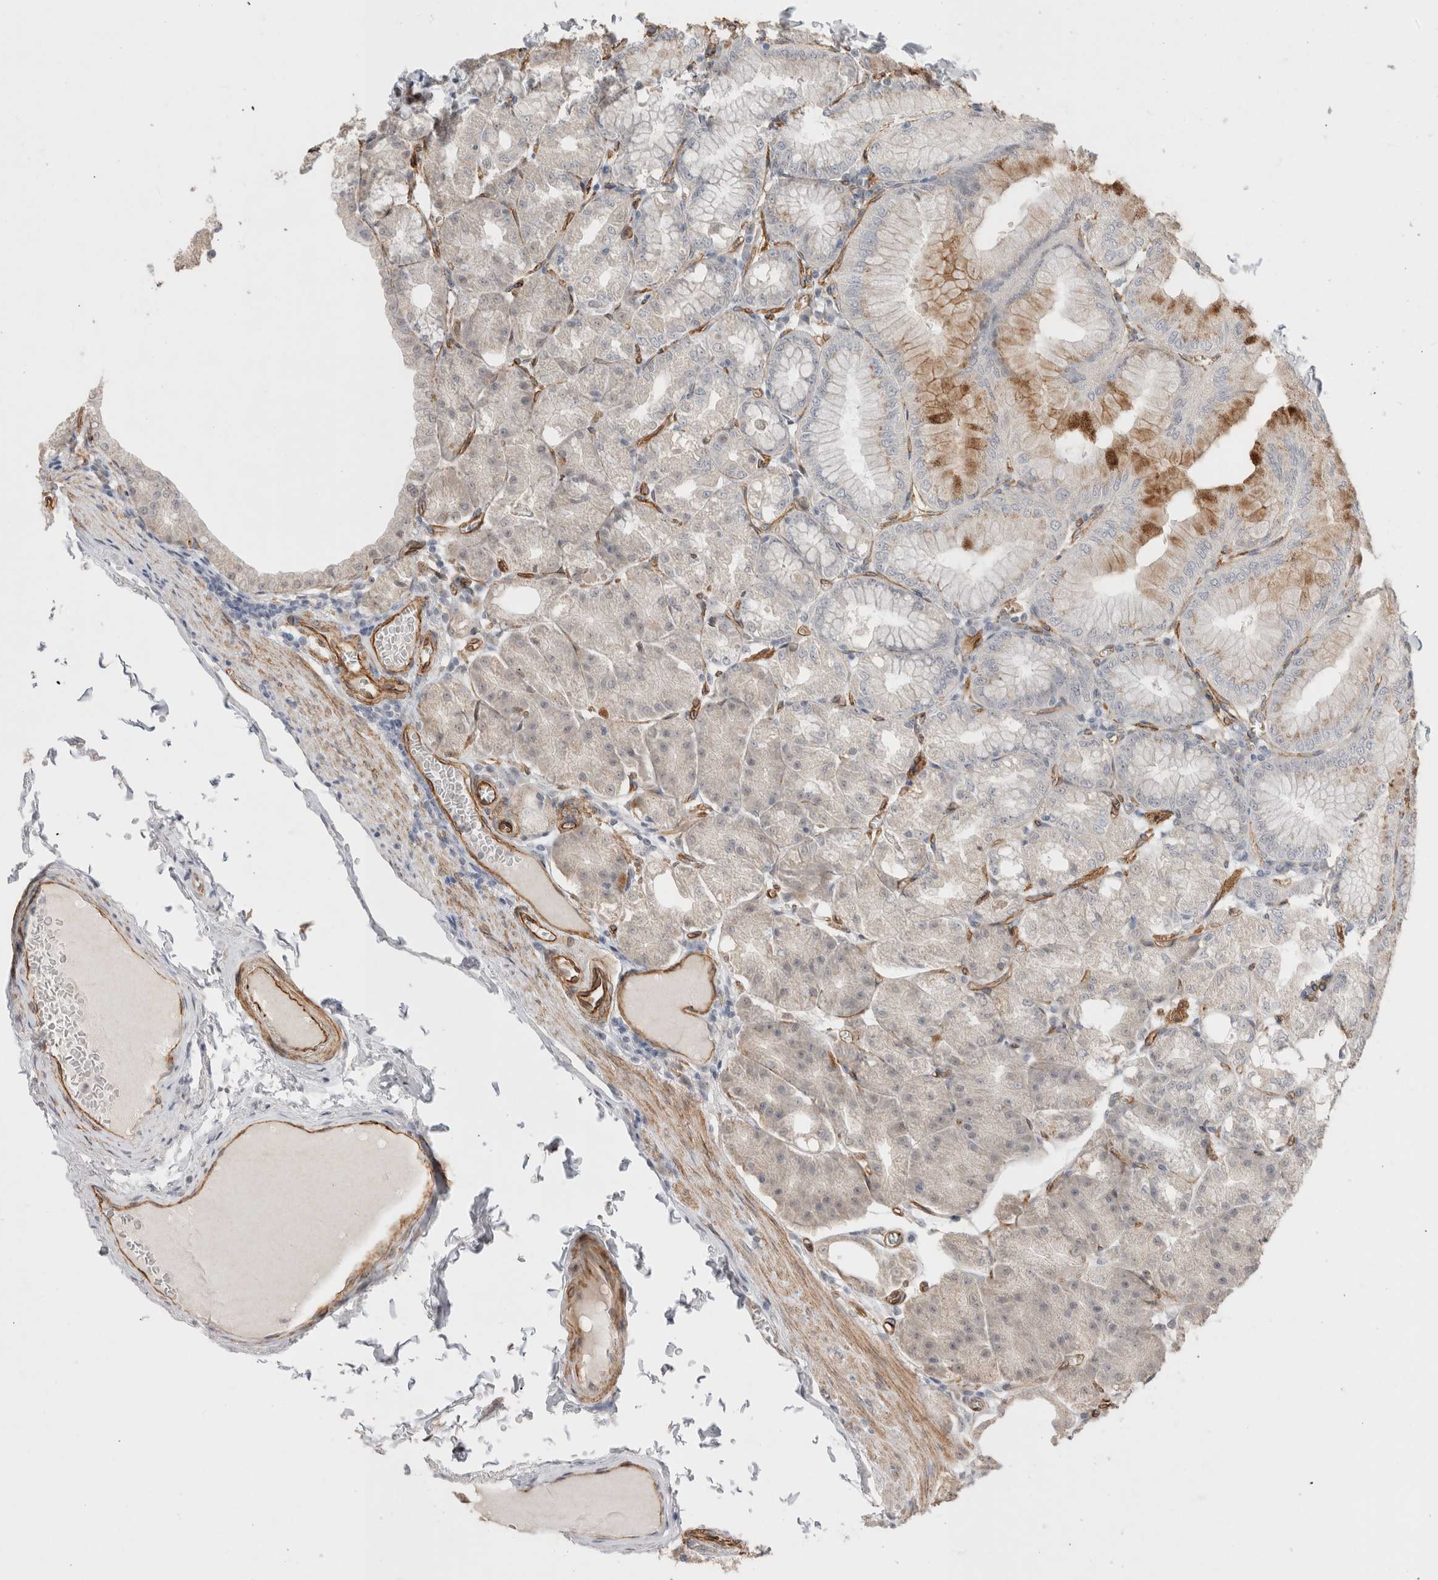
{"staining": {"intensity": "moderate", "quantity": "25%-75%", "location": "cytoplasmic/membranous"}, "tissue": "stomach", "cell_type": "Glandular cells", "image_type": "normal", "snomed": [{"axis": "morphology", "description": "Normal tissue, NOS"}, {"axis": "topography", "description": "Stomach, lower"}], "caption": "An image of stomach stained for a protein exhibits moderate cytoplasmic/membranous brown staining in glandular cells. The staining was performed using DAB (3,3'-diaminobenzidine), with brown indicating positive protein expression. Nuclei are stained blue with hematoxylin.", "gene": "CAAP1", "patient": {"sex": "male", "age": 71}}